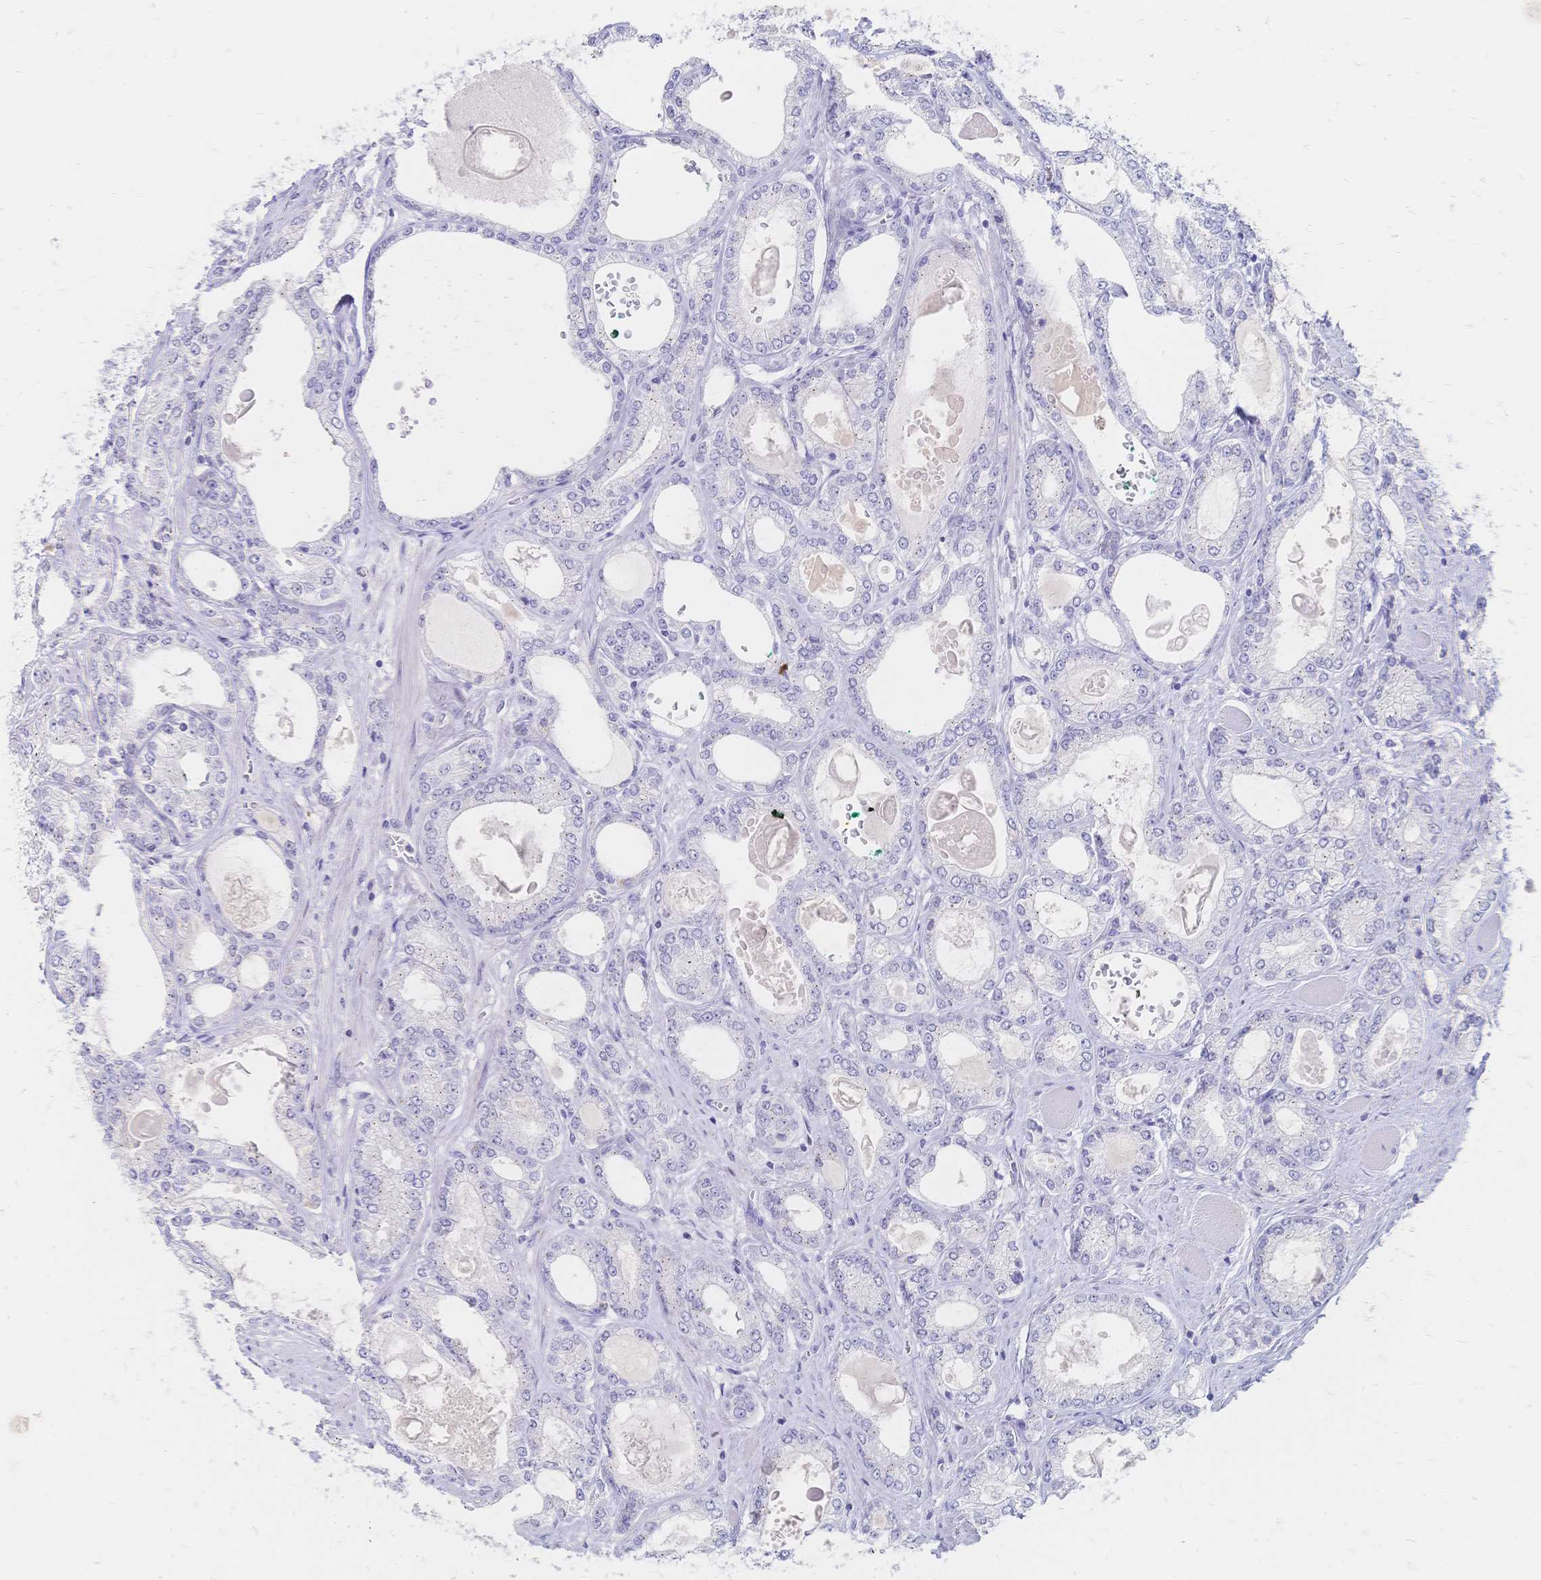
{"staining": {"intensity": "negative", "quantity": "none", "location": "none"}, "tissue": "prostate cancer", "cell_type": "Tumor cells", "image_type": "cancer", "snomed": [{"axis": "morphology", "description": "Adenocarcinoma, High grade"}, {"axis": "topography", "description": "Prostate"}], "caption": "Prostate adenocarcinoma (high-grade) was stained to show a protein in brown. There is no significant staining in tumor cells.", "gene": "PSORS1C2", "patient": {"sex": "male", "age": 68}}